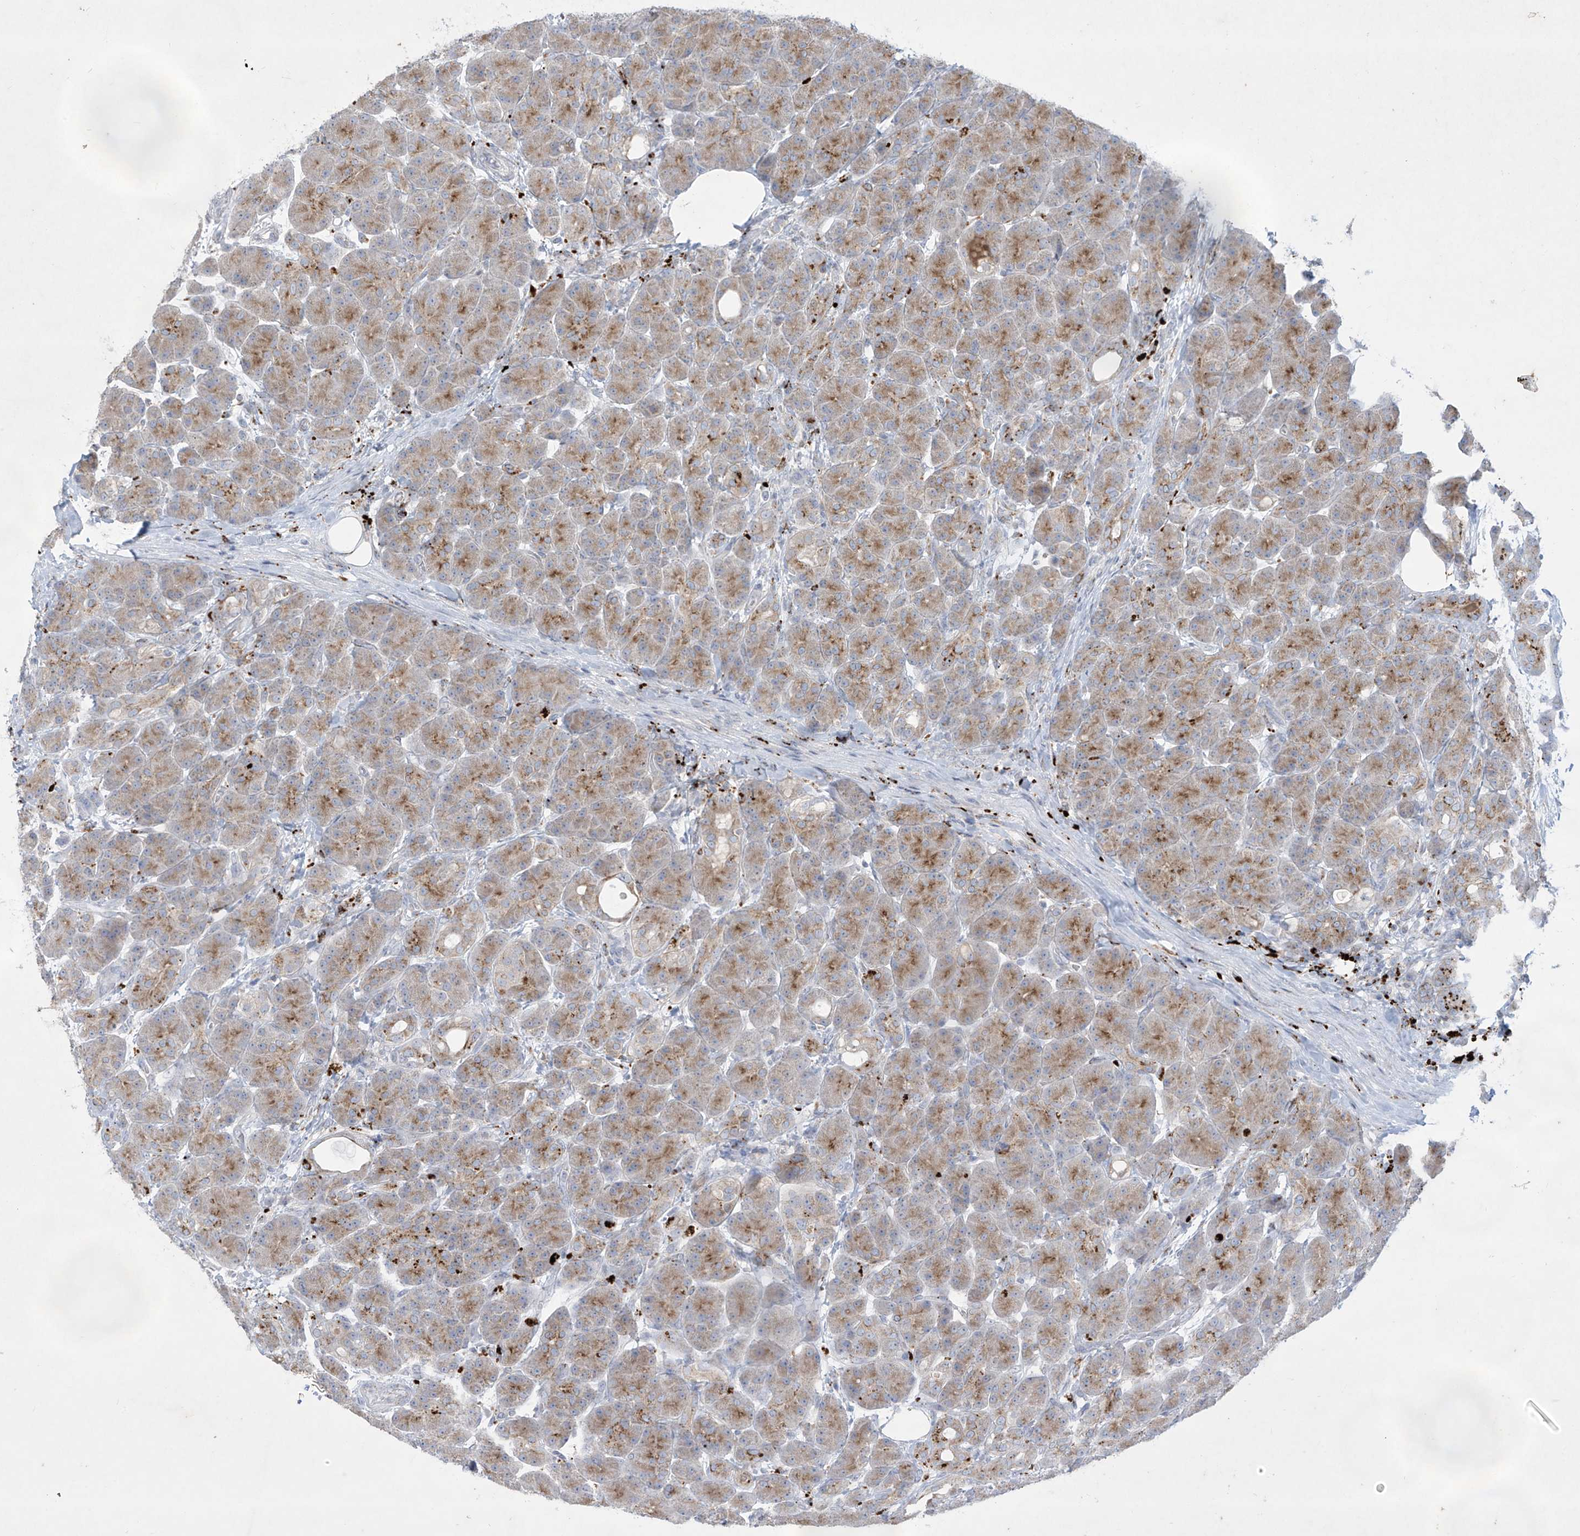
{"staining": {"intensity": "moderate", "quantity": ">75%", "location": "cytoplasmic/membranous"}, "tissue": "pancreas", "cell_type": "Exocrine glandular cells", "image_type": "normal", "snomed": [{"axis": "morphology", "description": "Normal tissue, NOS"}, {"axis": "topography", "description": "Pancreas"}], "caption": "This histopathology image shows immunohistochemistry (IHC) staining of unremarkable pancreas, with medium moderate cytoplasmic/membranous positivity in approximately >75% of exocrine glandular cells.", "gene": "GPR137C", "patient": {"sex": "male", "age": 63}}